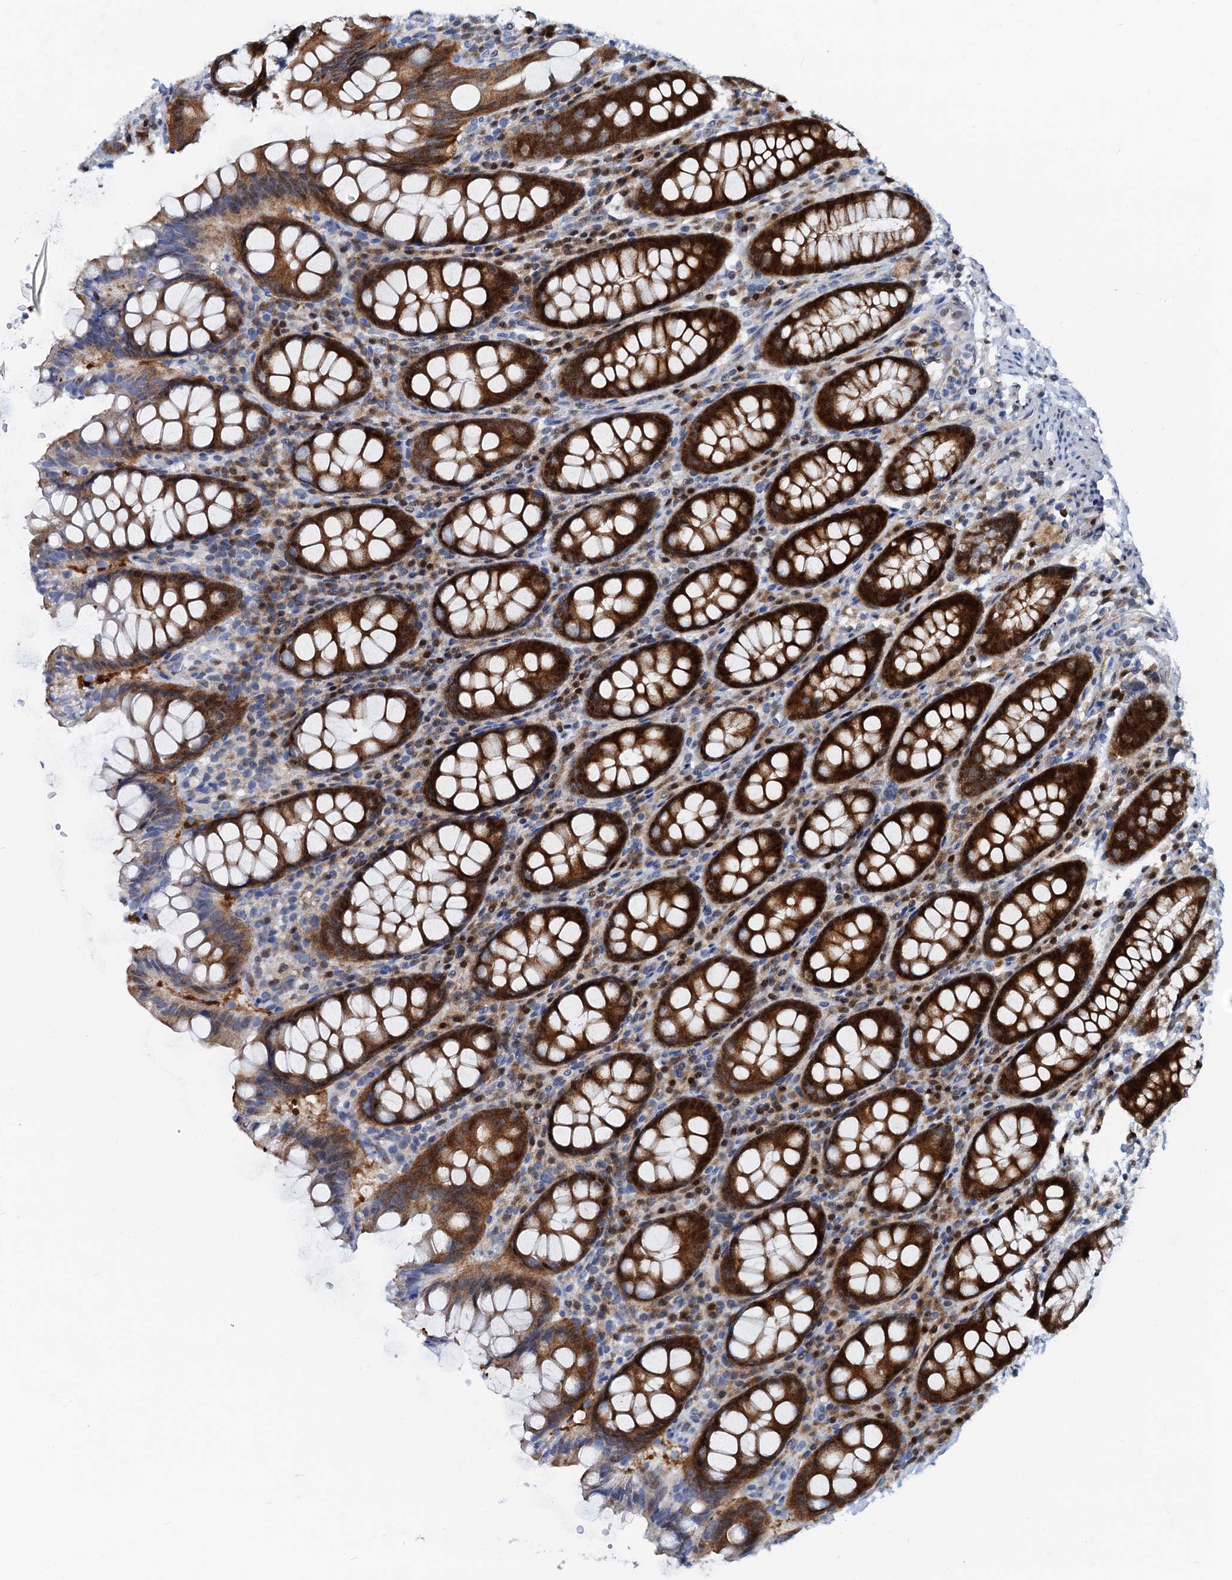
{"staining": {"intensity": "negative", "quantity": "none", "location": "none"}, "tissue": "colon", "cell_type": "Endothelial cells", "image_type": "normal", "snomed": [{"axis": "morphology", "description": "Normal tissue, NOS"}, {"axis": "topography", "description": "Colon"}], "caption": "An image of colon stained for a protein displays no brown staining in endothelial cells. Nuclei are stained in blue.", "gene": "PTGES3", "patient": {"sex": "female", "age": 79}}